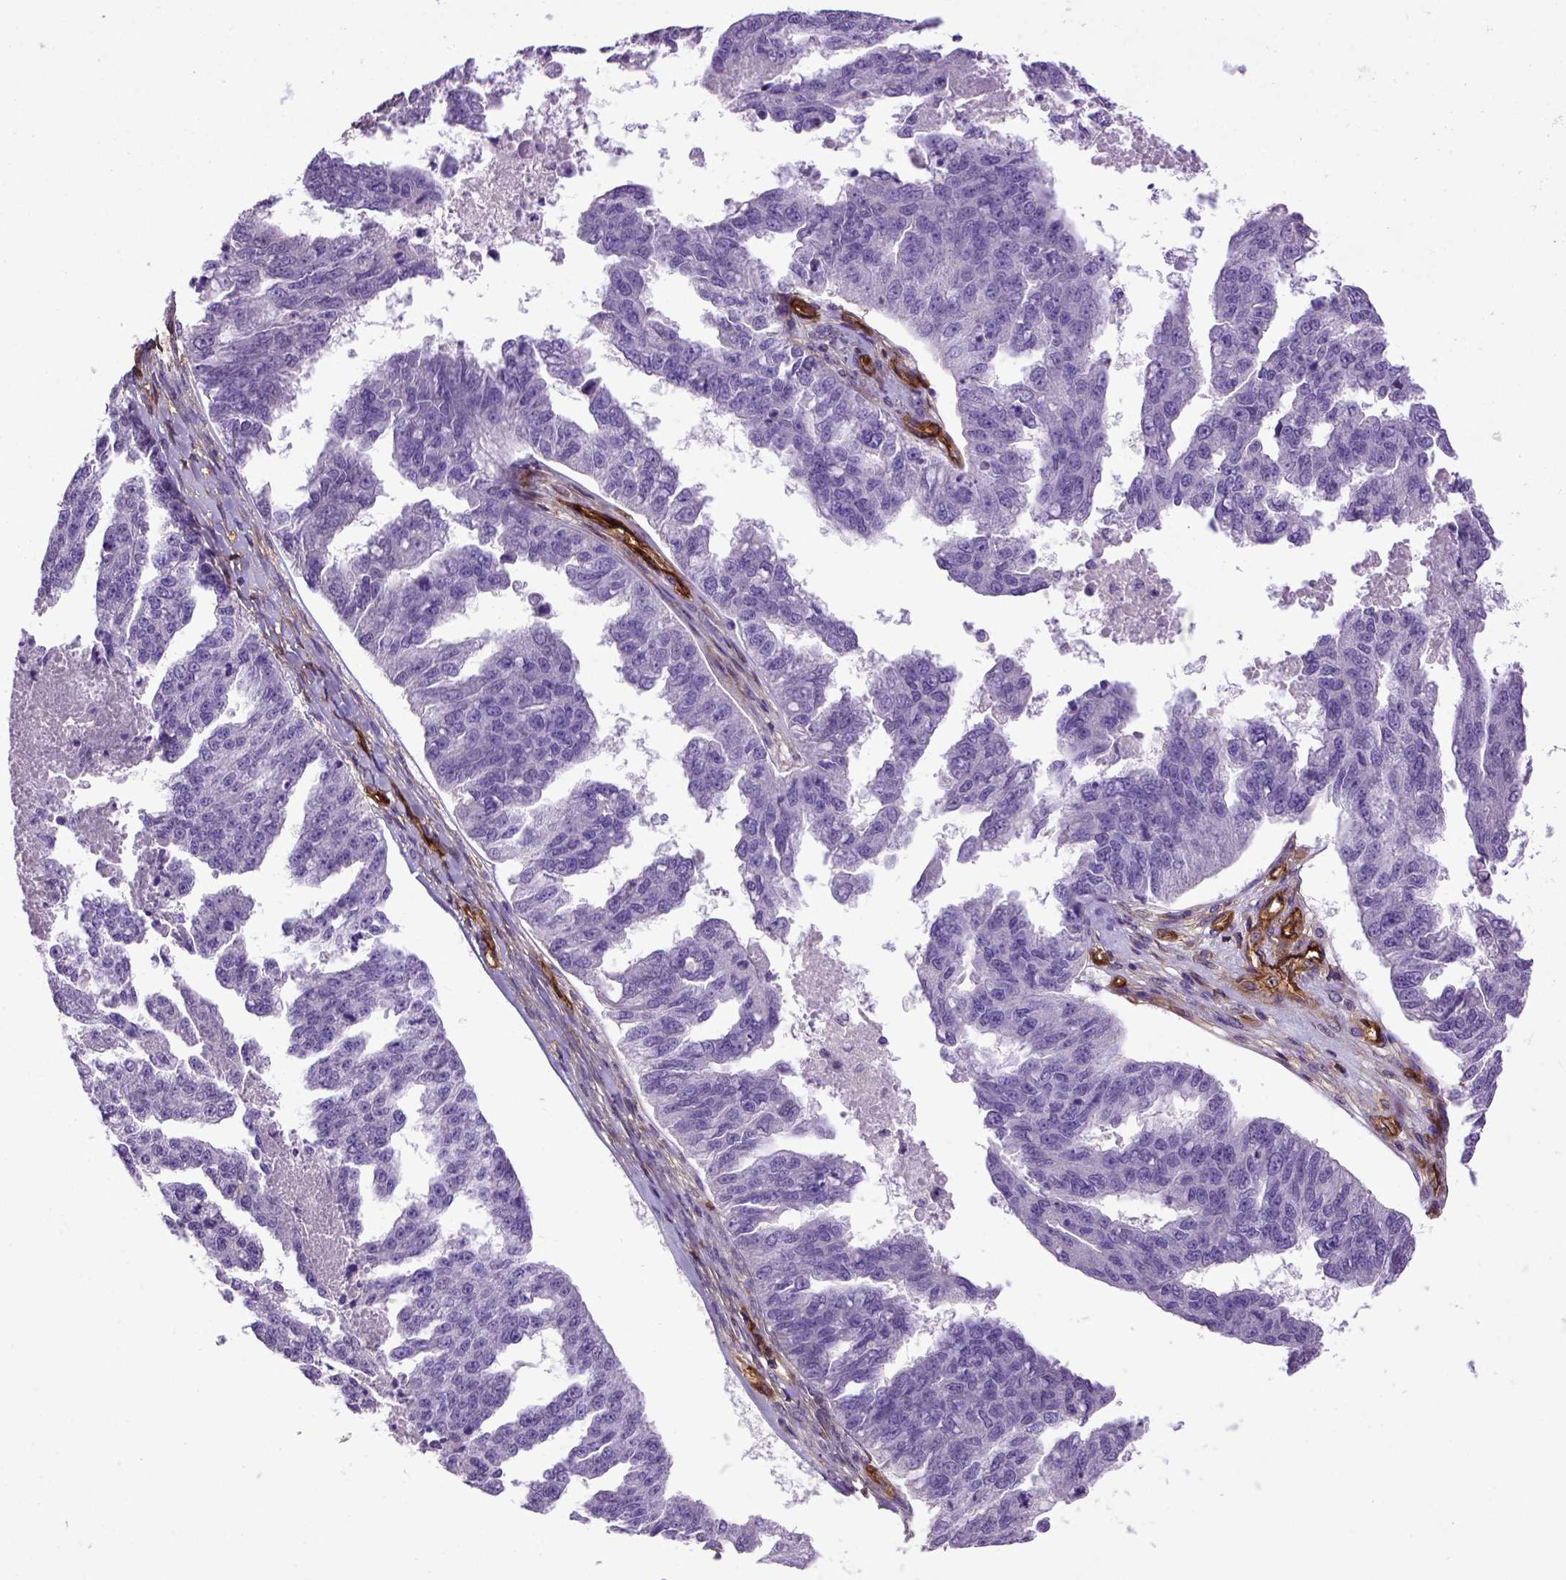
{"staining": {"intensity": "negative", "quantity": "none", "location": "none"}, "tissue": "ovarian cancer", "cell_type": "Tumor cells", "image_type": "cancer", "snomed": [{"axis": "morphology", "description": "Cystadenocarcinoma, serous, NOS"}, {"axis": "topography", "description": "Ovary"}], "caption": "High power microscopy histopathology image of an immunohistochemistry image of ovarian cancer, revealing no significant staining in tumor cells.", "gene": "ENG", "patient": {"sex": "female", "age": 58}}